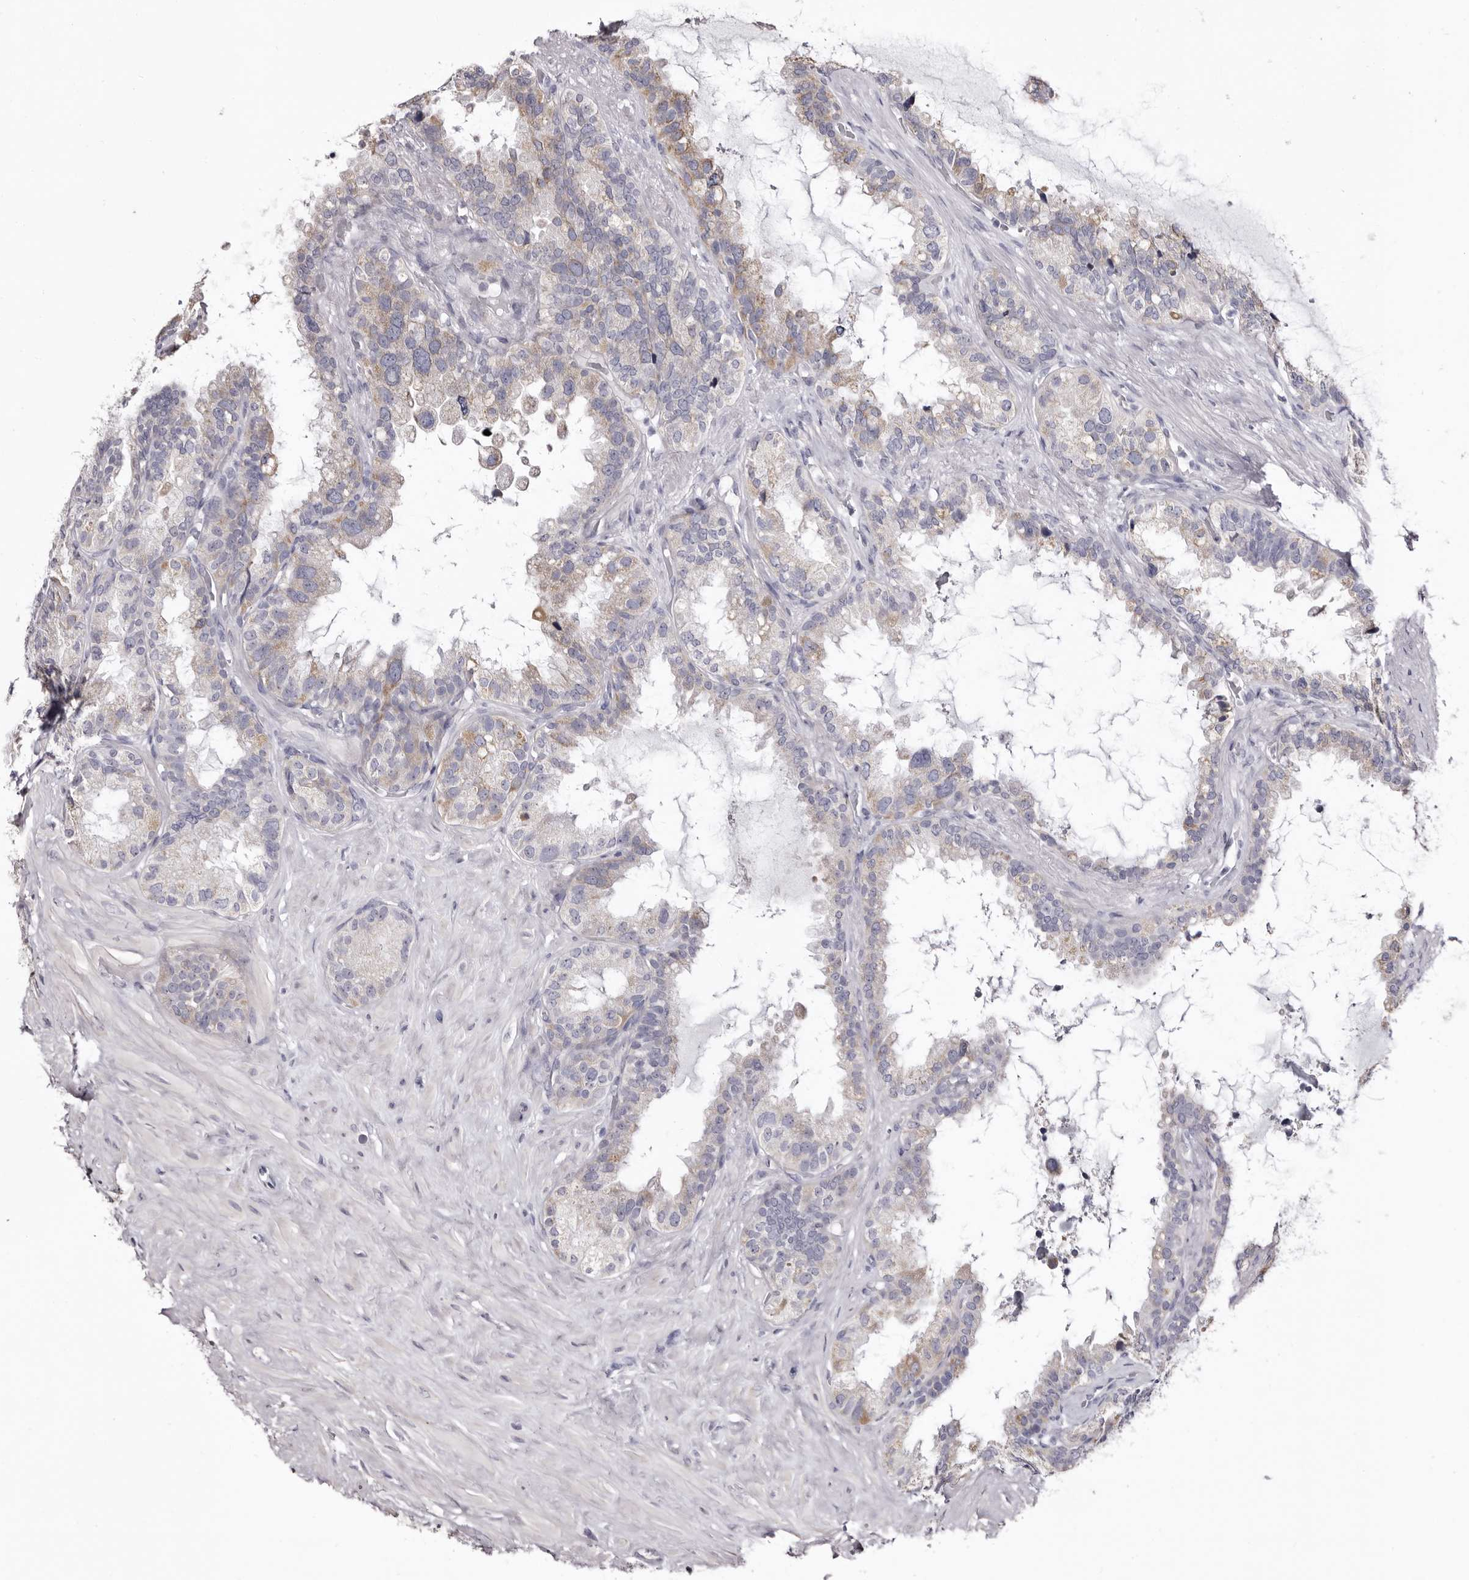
{"staining": {"intensity": "weak", "quantity": "25%-75%", "location": "cytoplasmic/membranous"}, "tissue": "seminal vesicle", "cell_type": "Glandular cells", "image_type": "normal", "snomed": [{"axis": "morphology", "description": "Normal tissue, NOS"}, {"axis": "topography", "description": "Seminal veicle"}], "caption": "An image of human seminal vesicle stained for a protein displays weak cytoplasmic/membranous brown staining in glandular cells. (brown staining indicates protein expression, while blue staining denotes nuclei).", "gene": "CASQ1", "patient": {"sex": "male", "age": 80}}